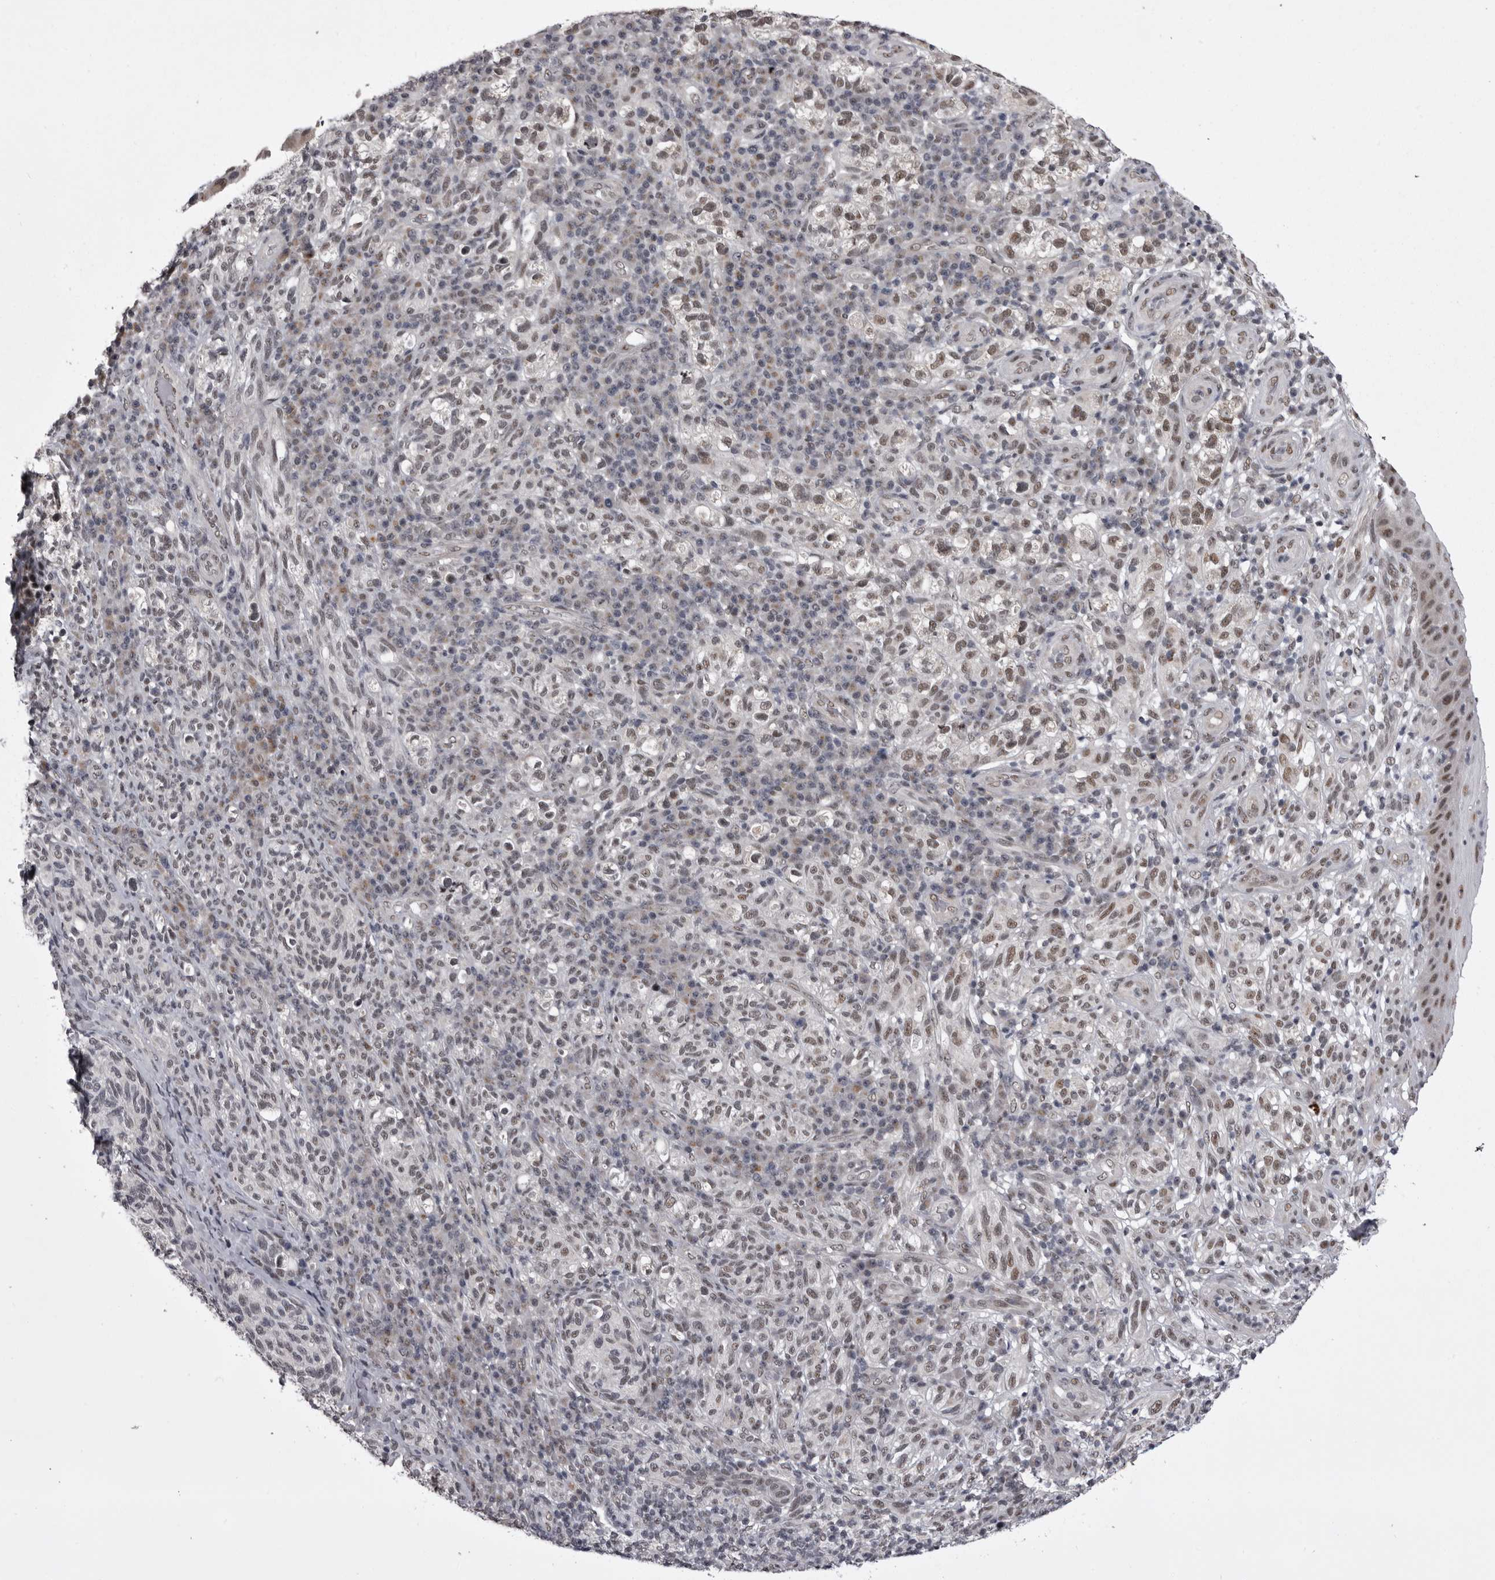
{"staining": {"intensity": "weak", "quantity": "<25%", "location": "nuclear"}, "tissue": "melanoma", "cell_type": "Tumor cells", "image_type": "cancer", "snomed": [{"axis": "morphology", "description": "Malignant melanoma, NOS"}, {"axis": "topography", "description": "Skin"}], "caption": "This is an immunohistochemistry image of human melanoma. There is no expression in tumor cells.", "gene": "PRPF3", "patient": {"sex": "female", "age": 73}}